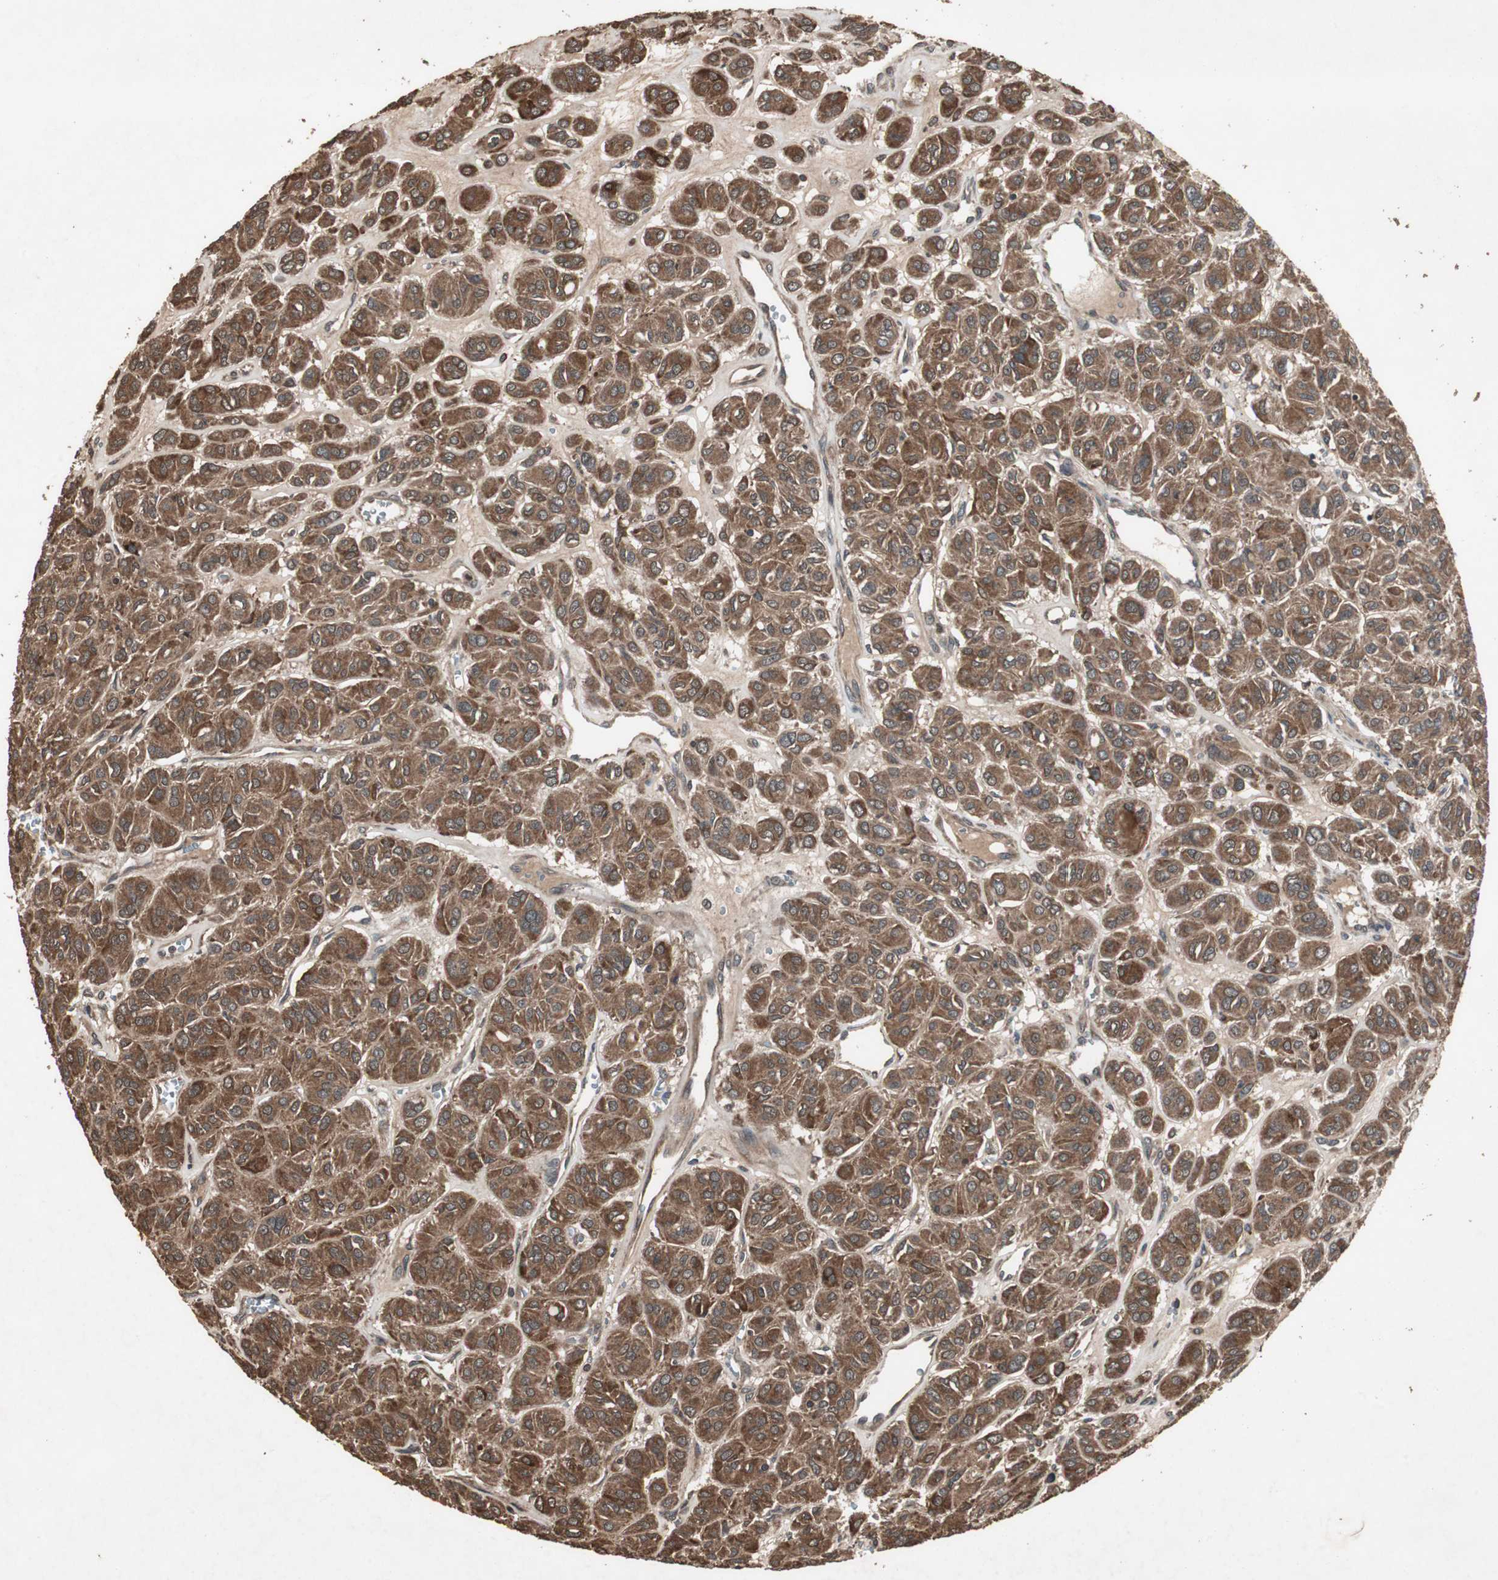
{"staining": {"intensity": "strong", "quantity": ">75%", "location": "cytoplasmic/membranous"}, "tissue": "thyroid cancer", "cell_type": "Tumor cells", "image_type": "cancer", "snomed": [{"axis": "morphology", "description": "Follicular adenoma carcinoma, NOS"}, {"axis": "topography", "description": "Thyroid gland"}], "caption": "A brown stain shows strong cytoplasmic/membranous expression of a protein in thyroid follicular adenoma carcinoma tumor cells.", "gene": "LAMTOR5", "patient": {"sex": "female", "age": 71}}